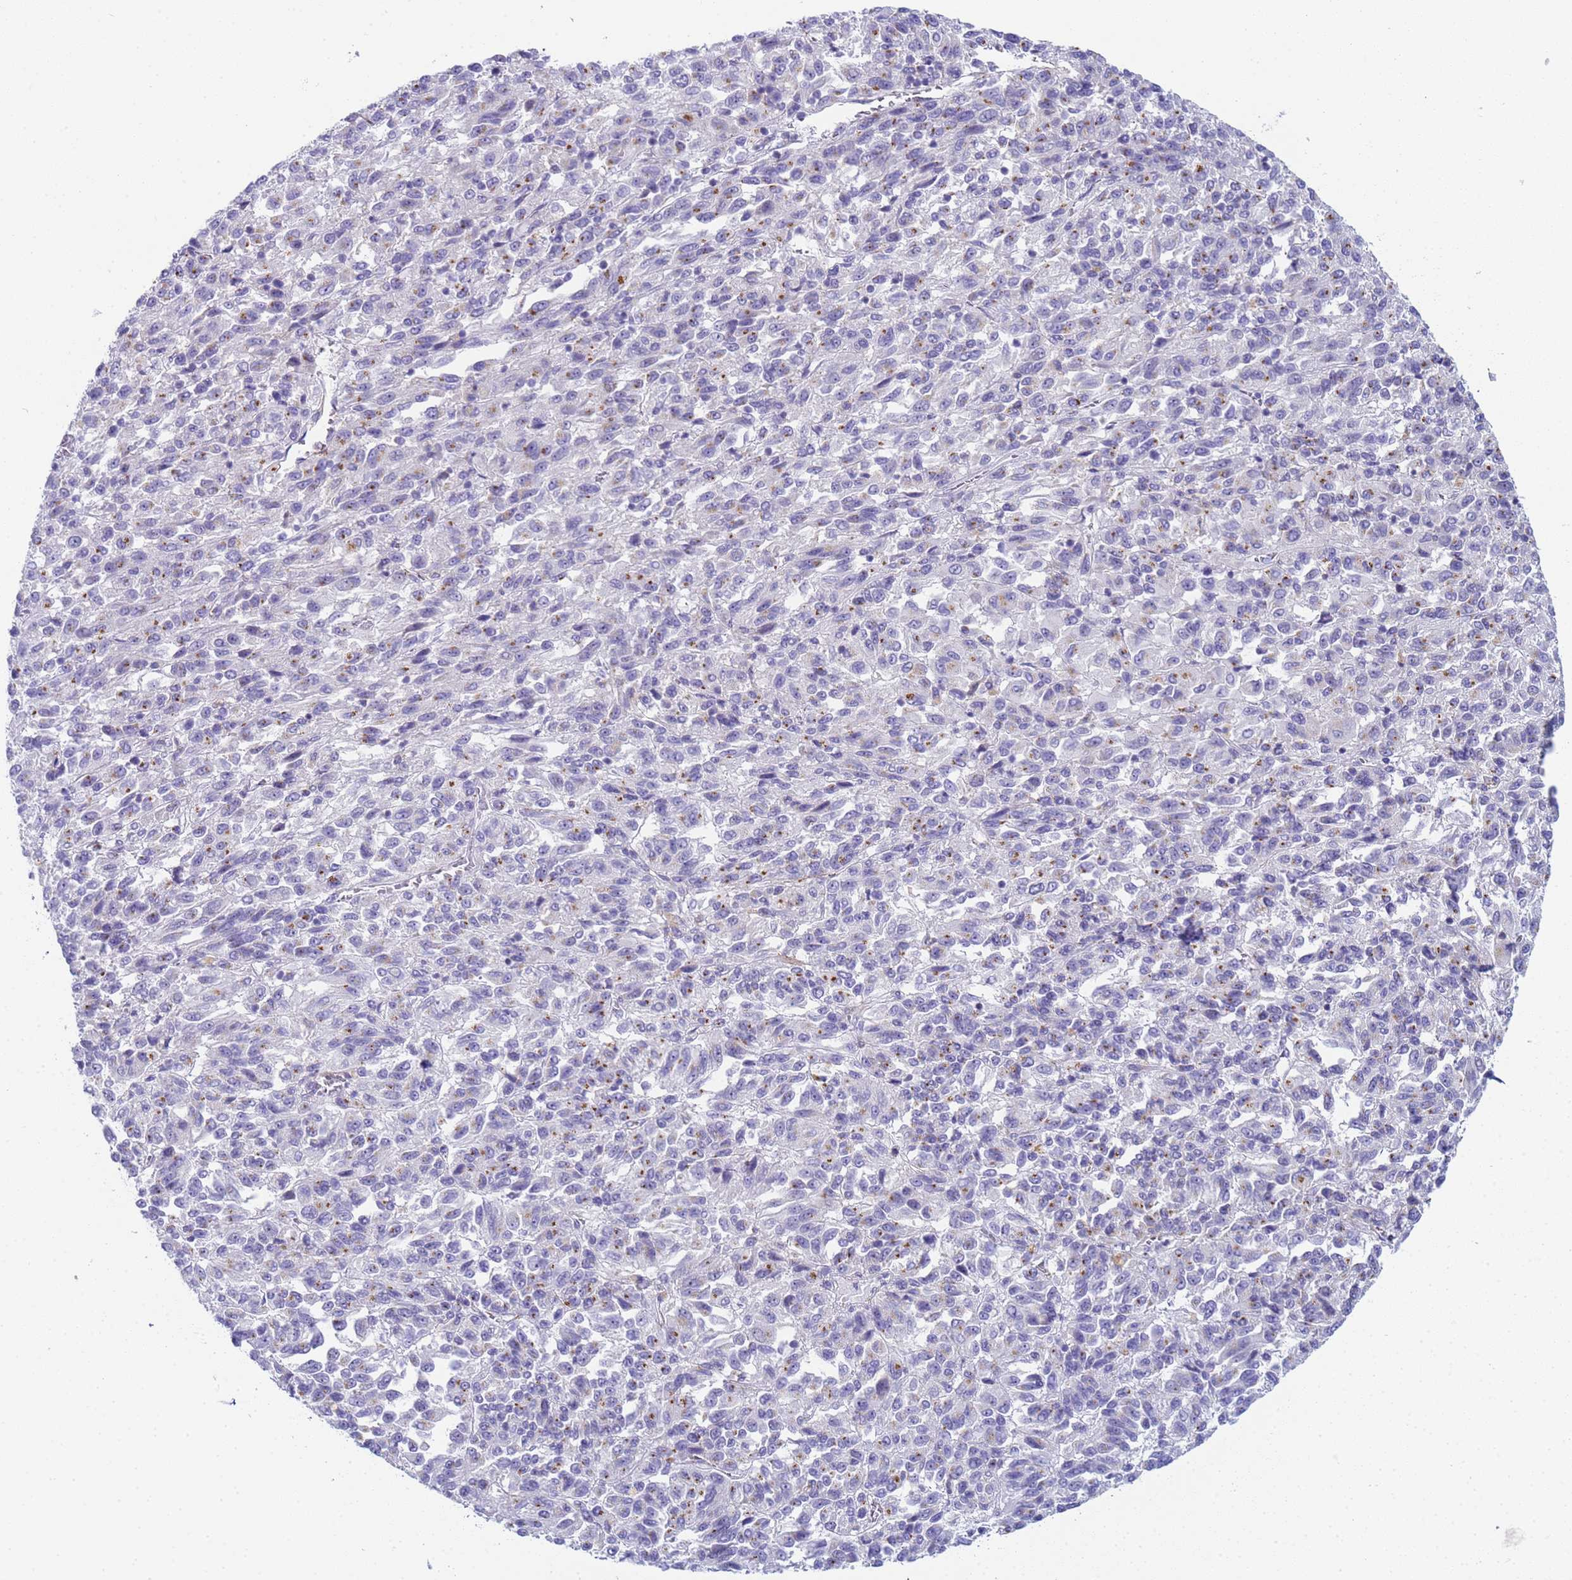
{"staining": {"intensity": "weak", "quantity": "<25%", "location": "cytoplasmic/membranous"}, "tissue": "melanoma", "cell_type": "Tumor cells", "image_type": "cancer", "snomed": [{"axis": "morphology", "description": "Malignant melanoma, Metastatic site"}, {"axis": "topography", "description": "Lung"}], "caption": "Tumor cells are negative for brown protein staining in melanoma. (DAB (3,3'-diaminobenzidine) IHC with hematoxylin counter stain).", "gene": "CR1", "patient": {"sex": "male", "age": 64}}